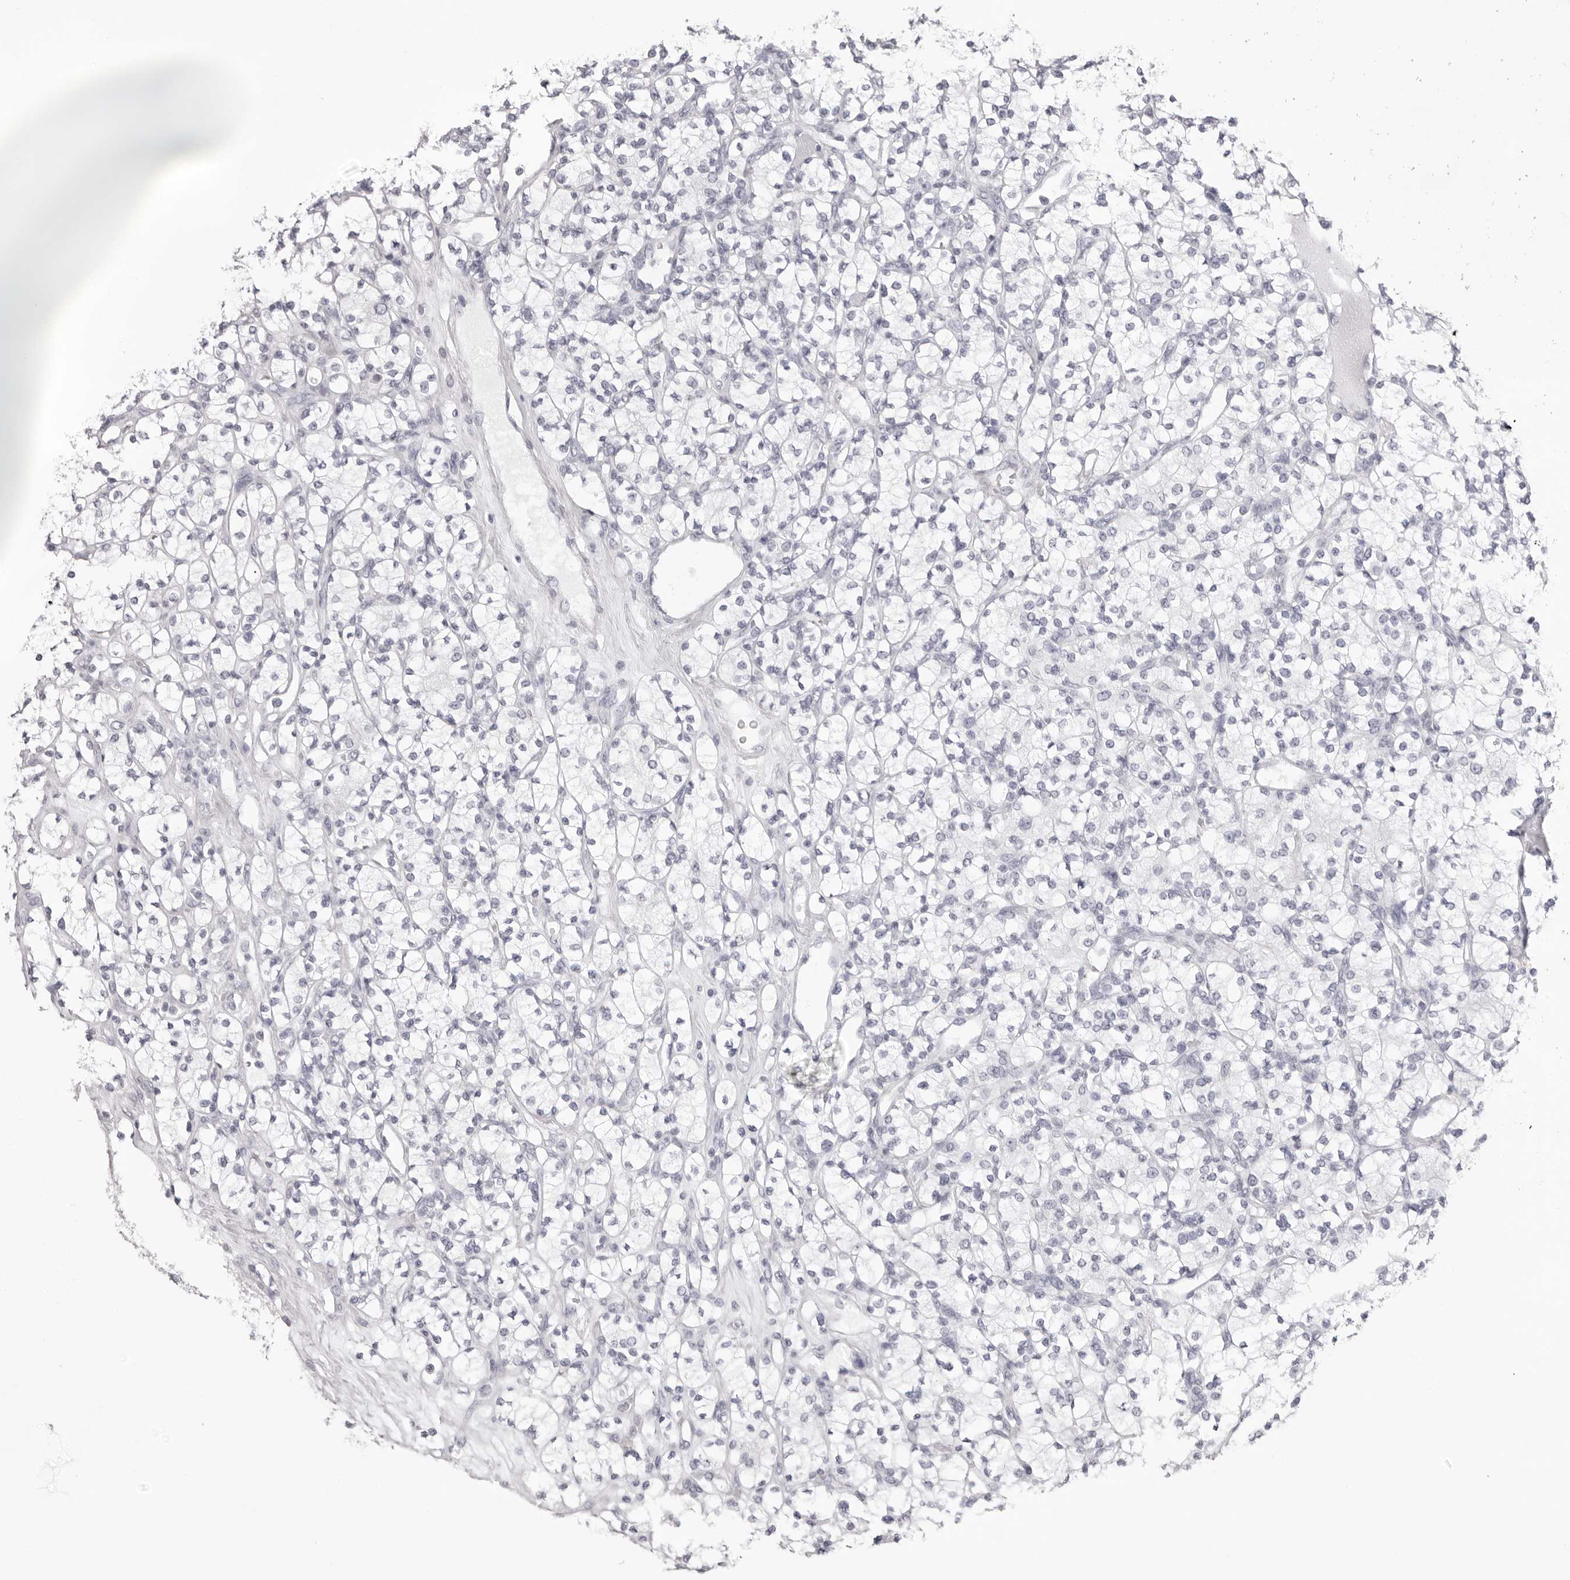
{"staining": {"intensity": "negative", "quantity": "none", "location": "none"}, "tissue": "renal cancer", "cell_type": "Tumor cells", "image_type": "cancer", "snomed": [{"axis": "morphology", "description": "Adenocarcinoma, NOS"}, {"axis": "topography", "description": "Kidney"}], "caption": "The histopathology image shows no significant expression in tumor cells of renal cancer (adenocarcinoma).", "gene": "TMOD4", "patient": {"sex": "male", "age": 77}}